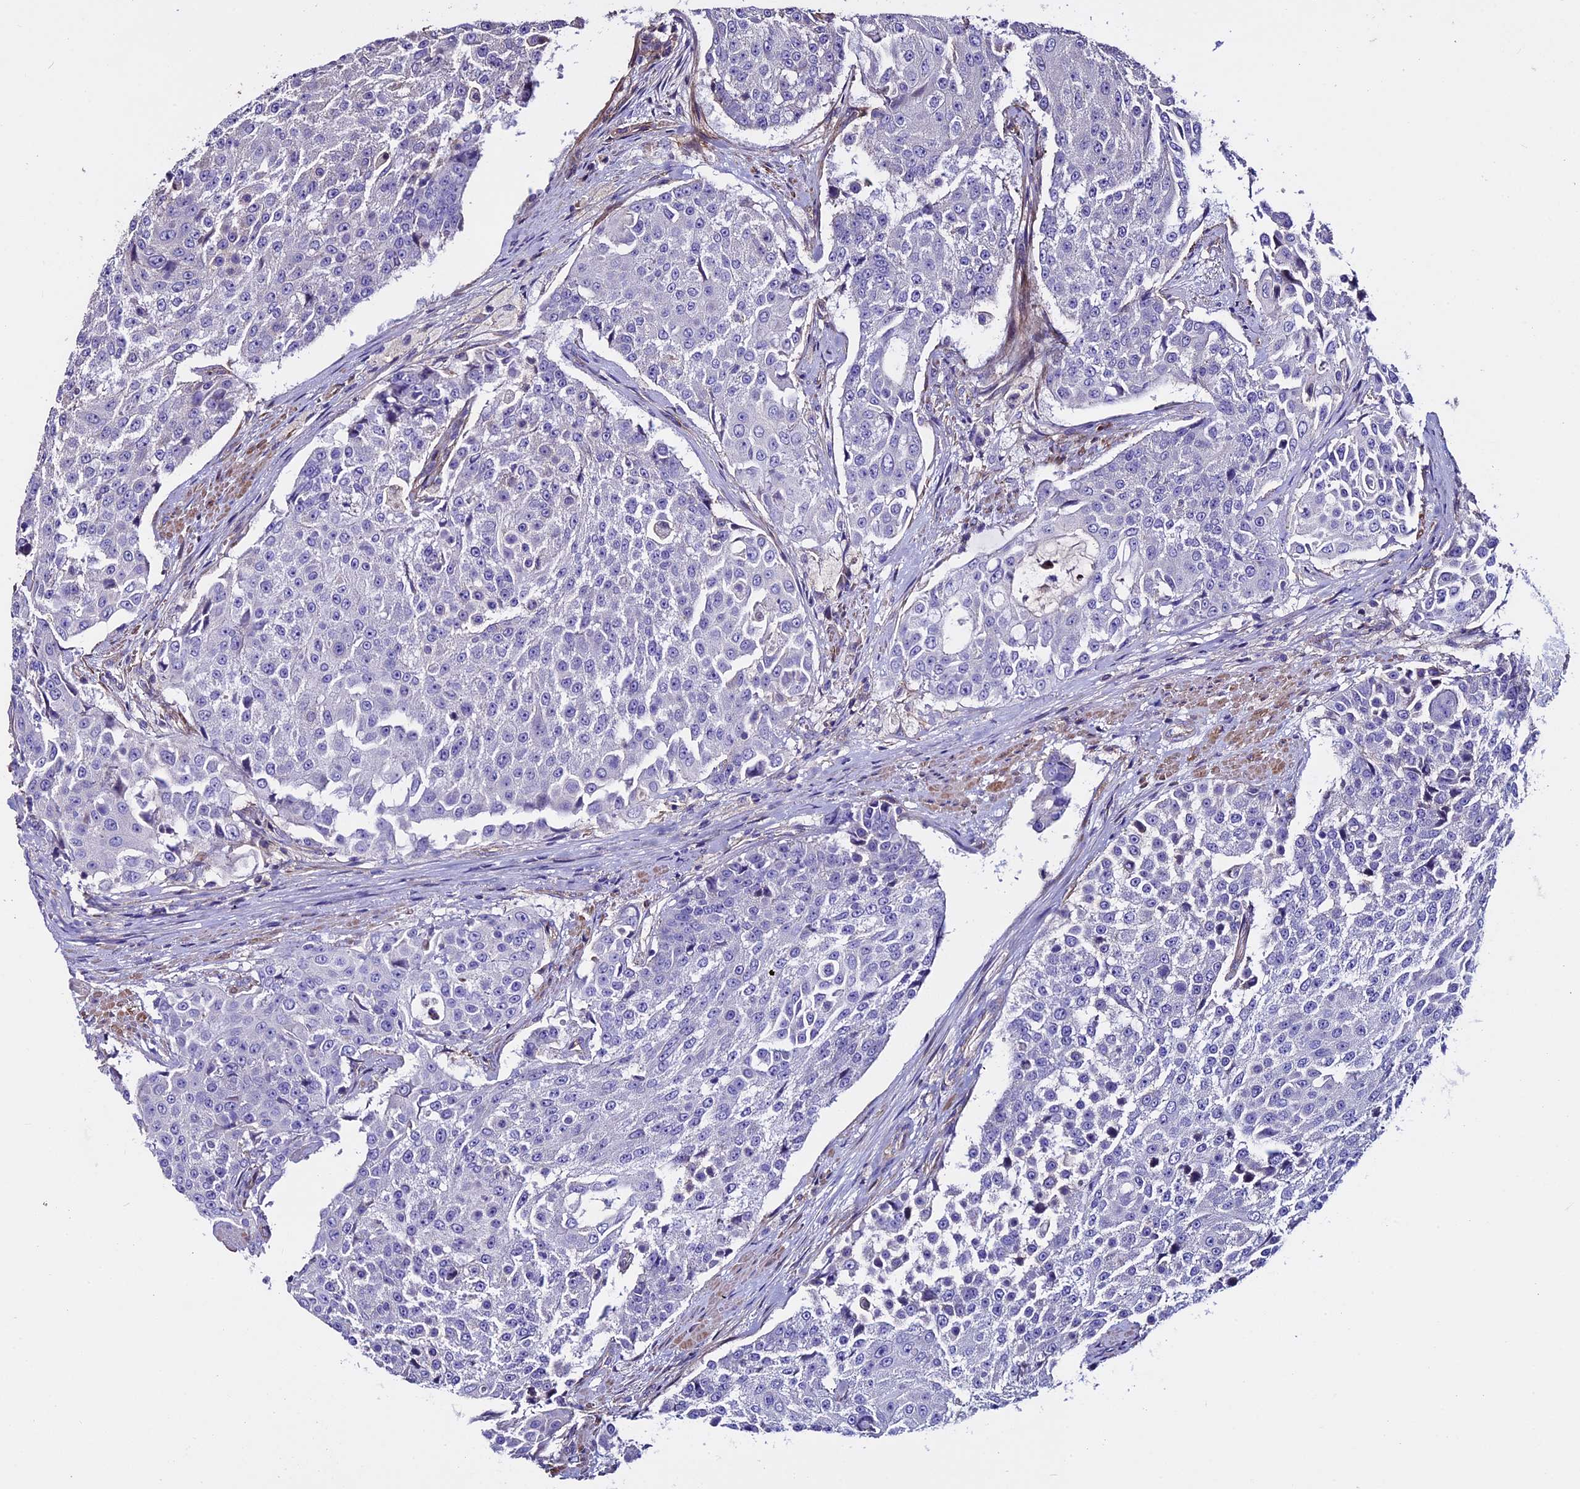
{"staining": {"intensity": "negative", "quantity": "none", "location": "none"}, "tissue": "urothelial cancer", "cell_type": "Tumor cells", "image_type": "cancer", "snomed": [{"axis": "morphology", "description": "Urothelial carcinoma, High grade"}, {"axis": "topography", "description": "Urinary bladder"}], "caption": "A histopathology image of high-grade urothelial carcinoma stained for a protein reveals no brown staining in tumor cells.", "gene": "EVA1B", "patient": {"sex": "female", "age": 63}}